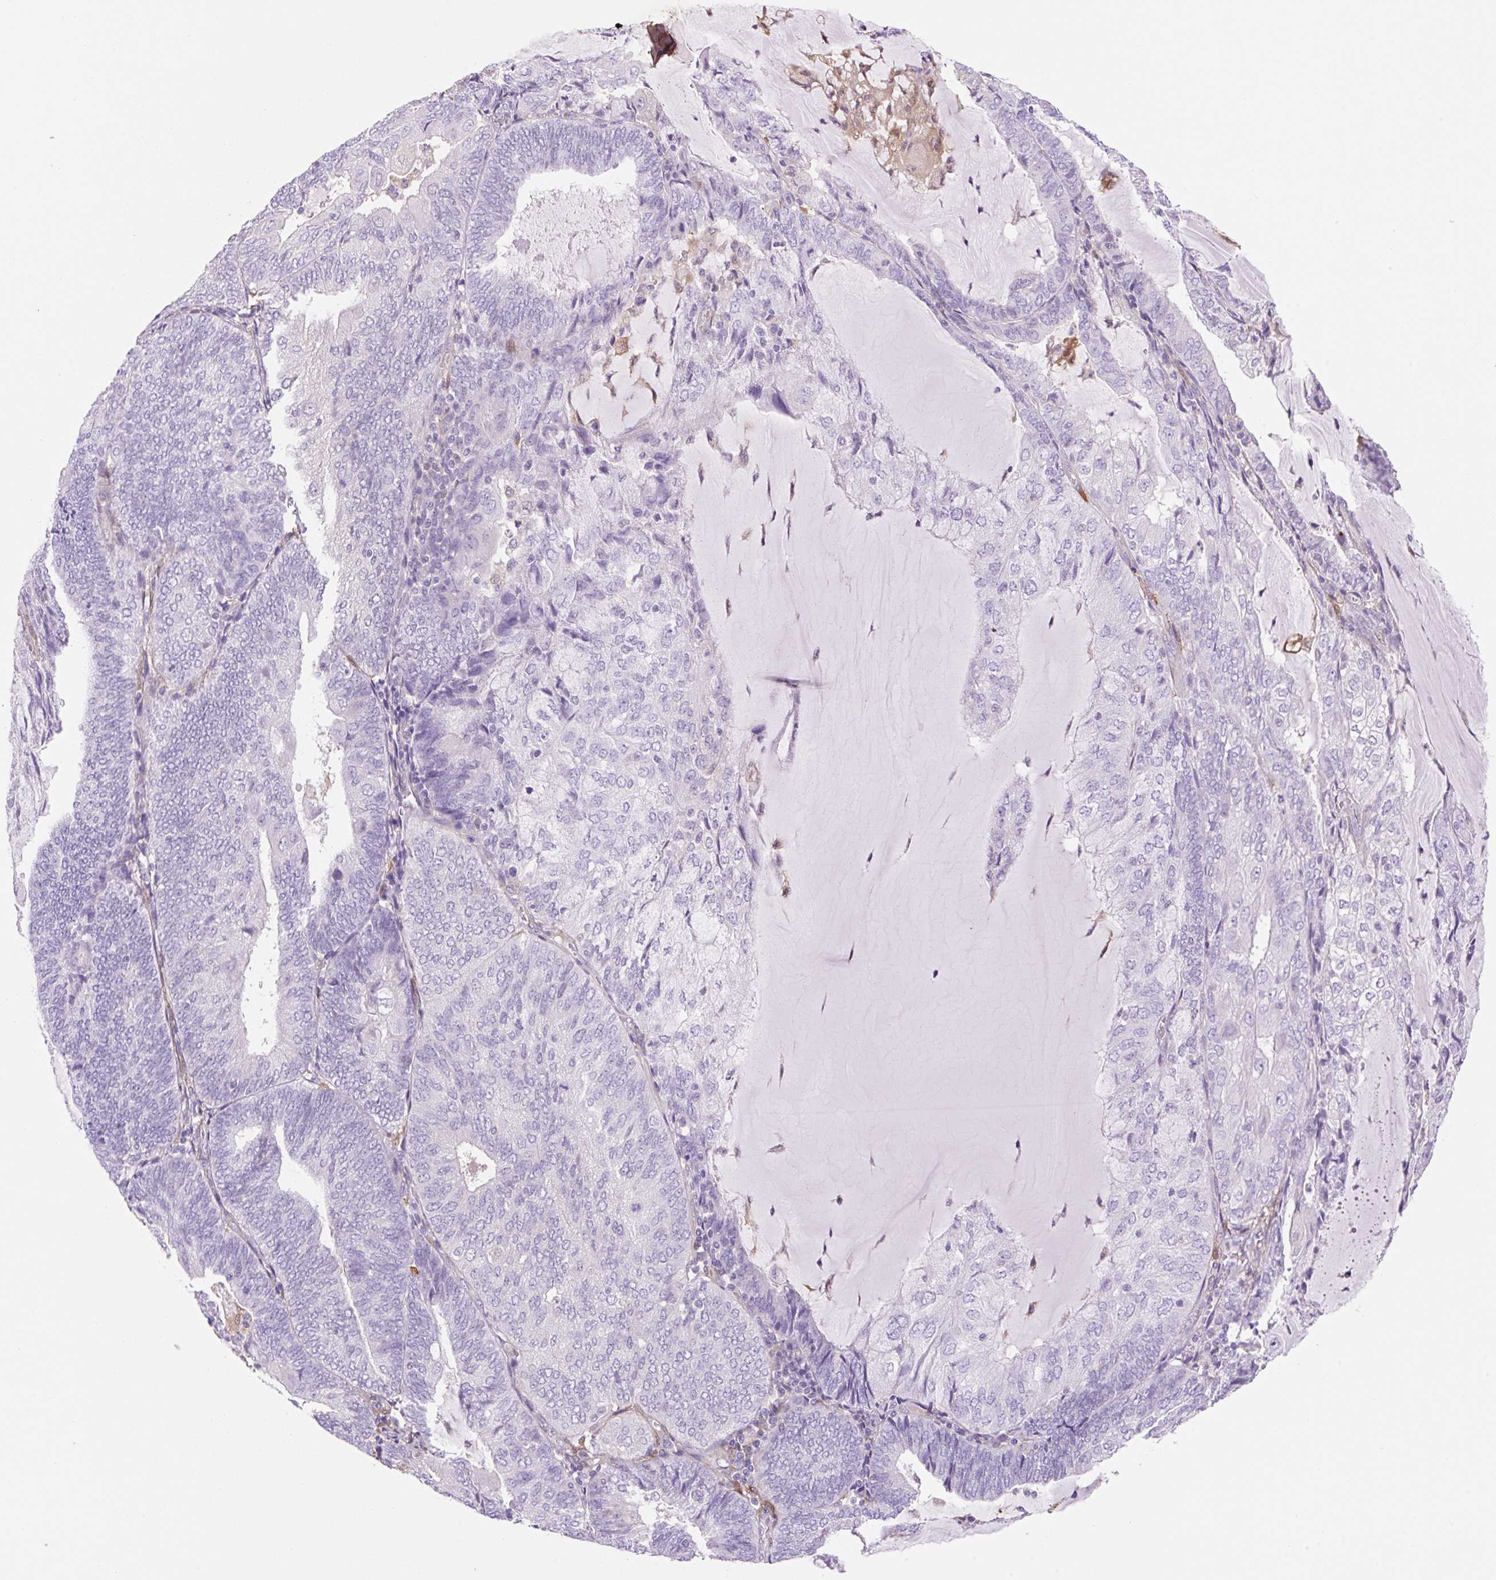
{"staining": {"intensity": "negative", "quantity": "none", "location": "none"}, "tissue": "endometrial cancer", "cell_type": "Tumor cells", "image_type": "cancer", "snomed": [{"axis": "morphology", "description": "Adenocarcinoma, NOS"}, {"axis": "topography", "description": "Endometrium"}], "caption": "Histopathology image shows no protein expression in tumor cells of endometrial cancer tissue.", "gene": "FABP5", "patient": {"sex": "female", "age": 81}}